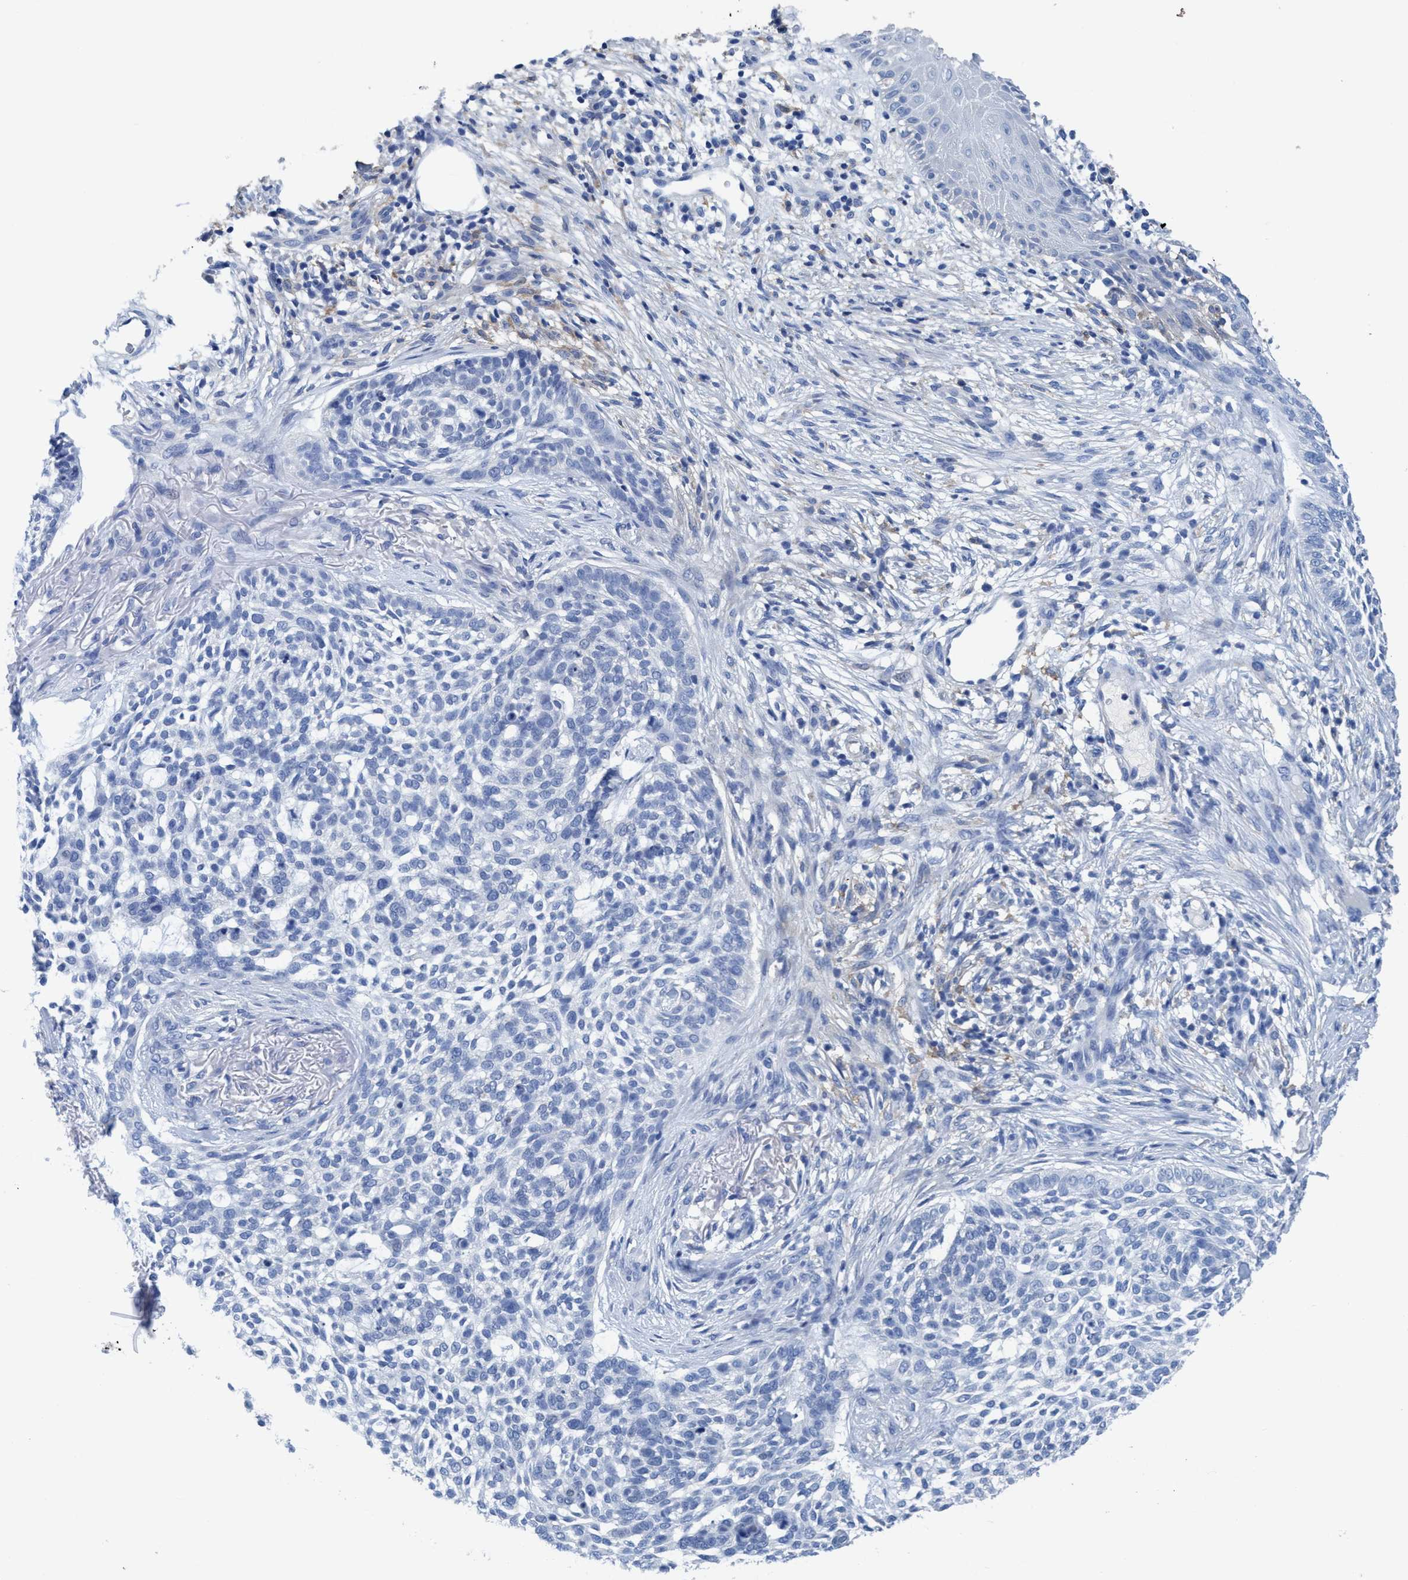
{"staining": {"intensity": "negative", "quantity": "none", "location": "none"}, "tissue": "skin cancer", "cell_type": "Tumor cells", "image_type": "cancer", "snomed": [{"axis": "morphology", "description": "Basal cell carcinoma"}, {"axis": "topography", "description": "Skin"}], "caption": "This histopathology image is of skin cancer stained with immunohistochemistry (IHC) to label a protein in brown with the nuclei are counter-stained blue. There is no positivity in tumor cells.", "gene": "DNAI1", "patient": {"sex": "female", "age": 64}}